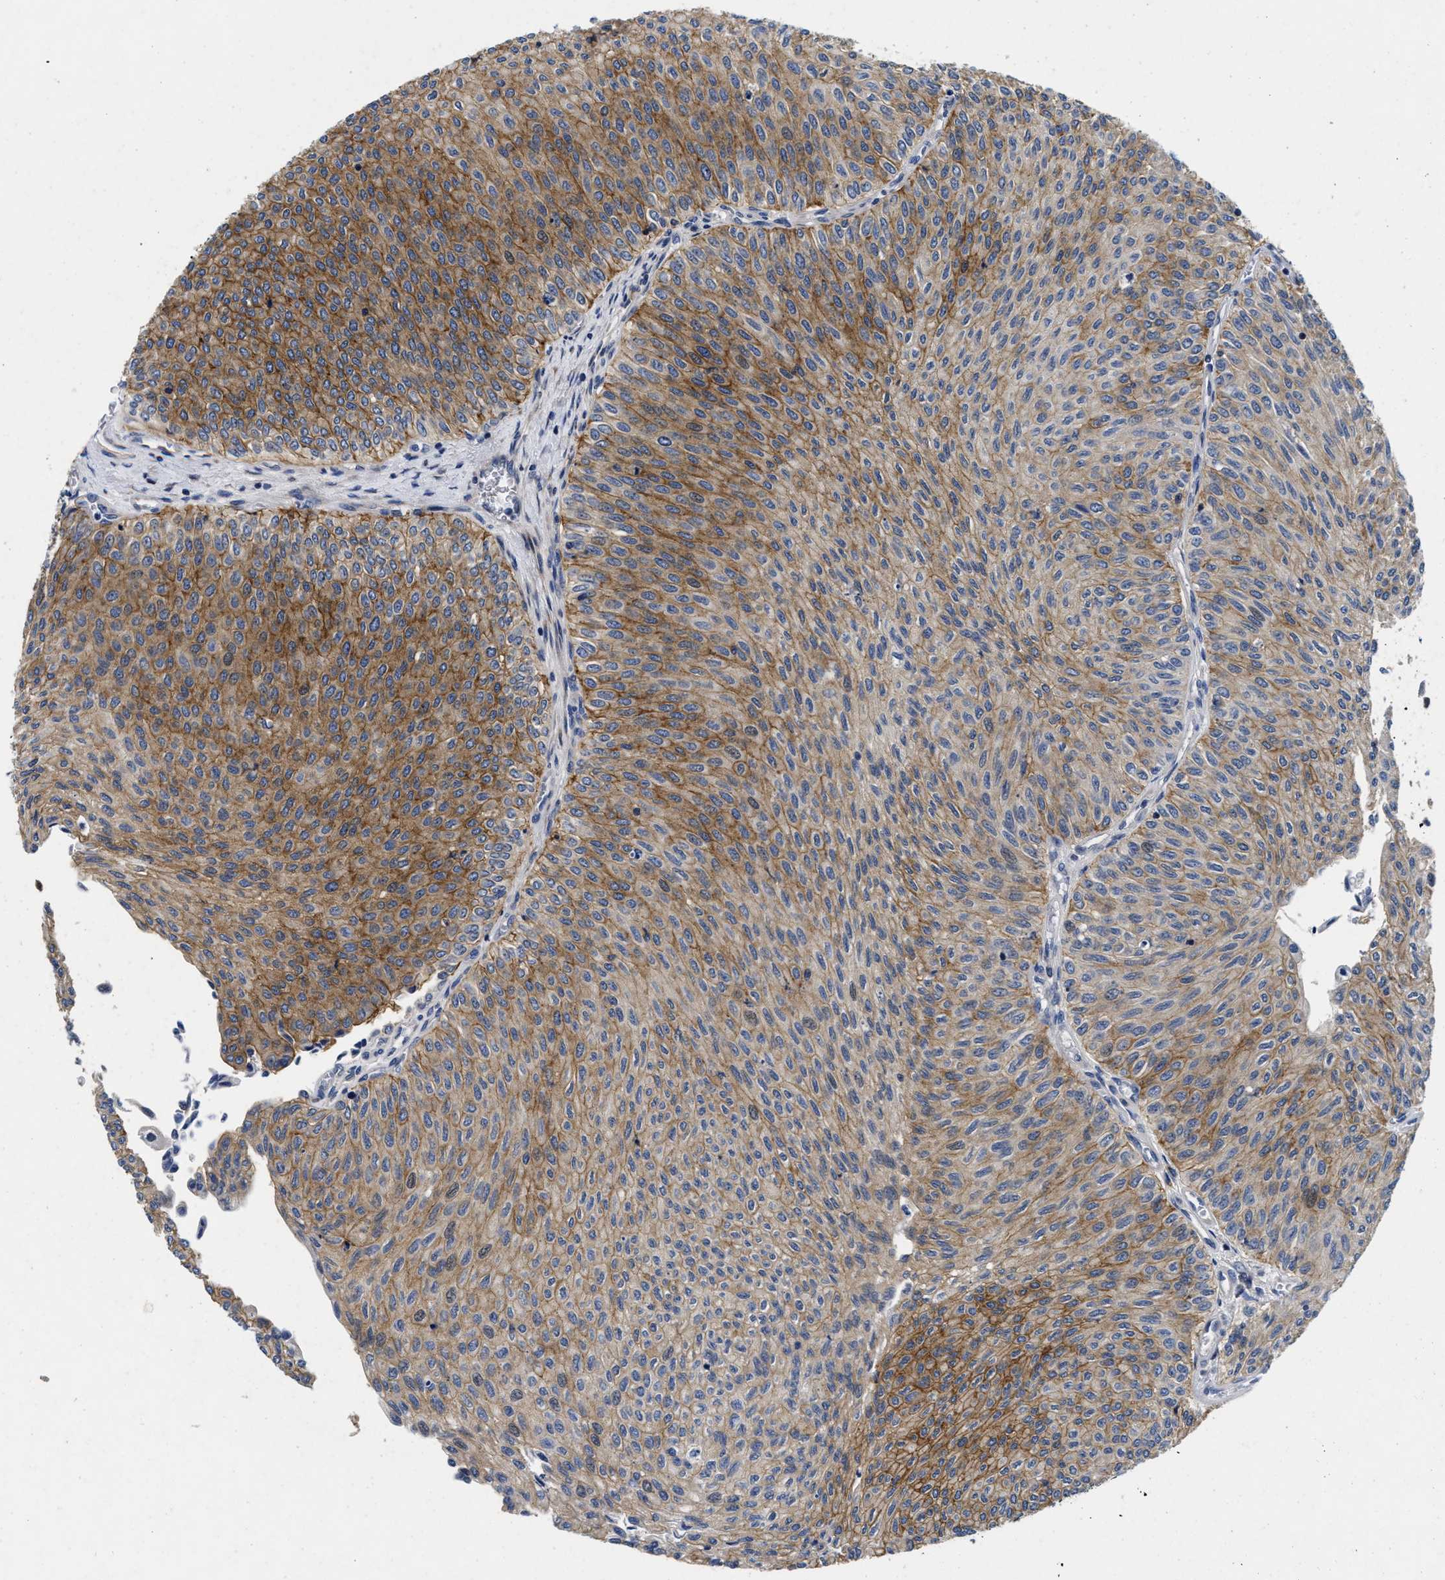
{"staining": {"intensity": "moderate", "quantity": ">75%", "location": "cytoplasmic/membranous"}, "tissue": "urothelial cancer", "cell_type": "Tumor cells", "image_type": "cancer", "snomed": [{"axis": "morphology", "description": "Urothelial carcinoma, Low grade"}, {"axis": "topography", "description": "Urinary bladder"}], "caption": "There is medium levels of moderate cytoplasmic/membranous staining in tumor cells of urothelial cancer, as demonstrated by immunohistochemical staining (brown color).", "gene": "LAD1", "patient": {"sex": "male", "age": 78}}